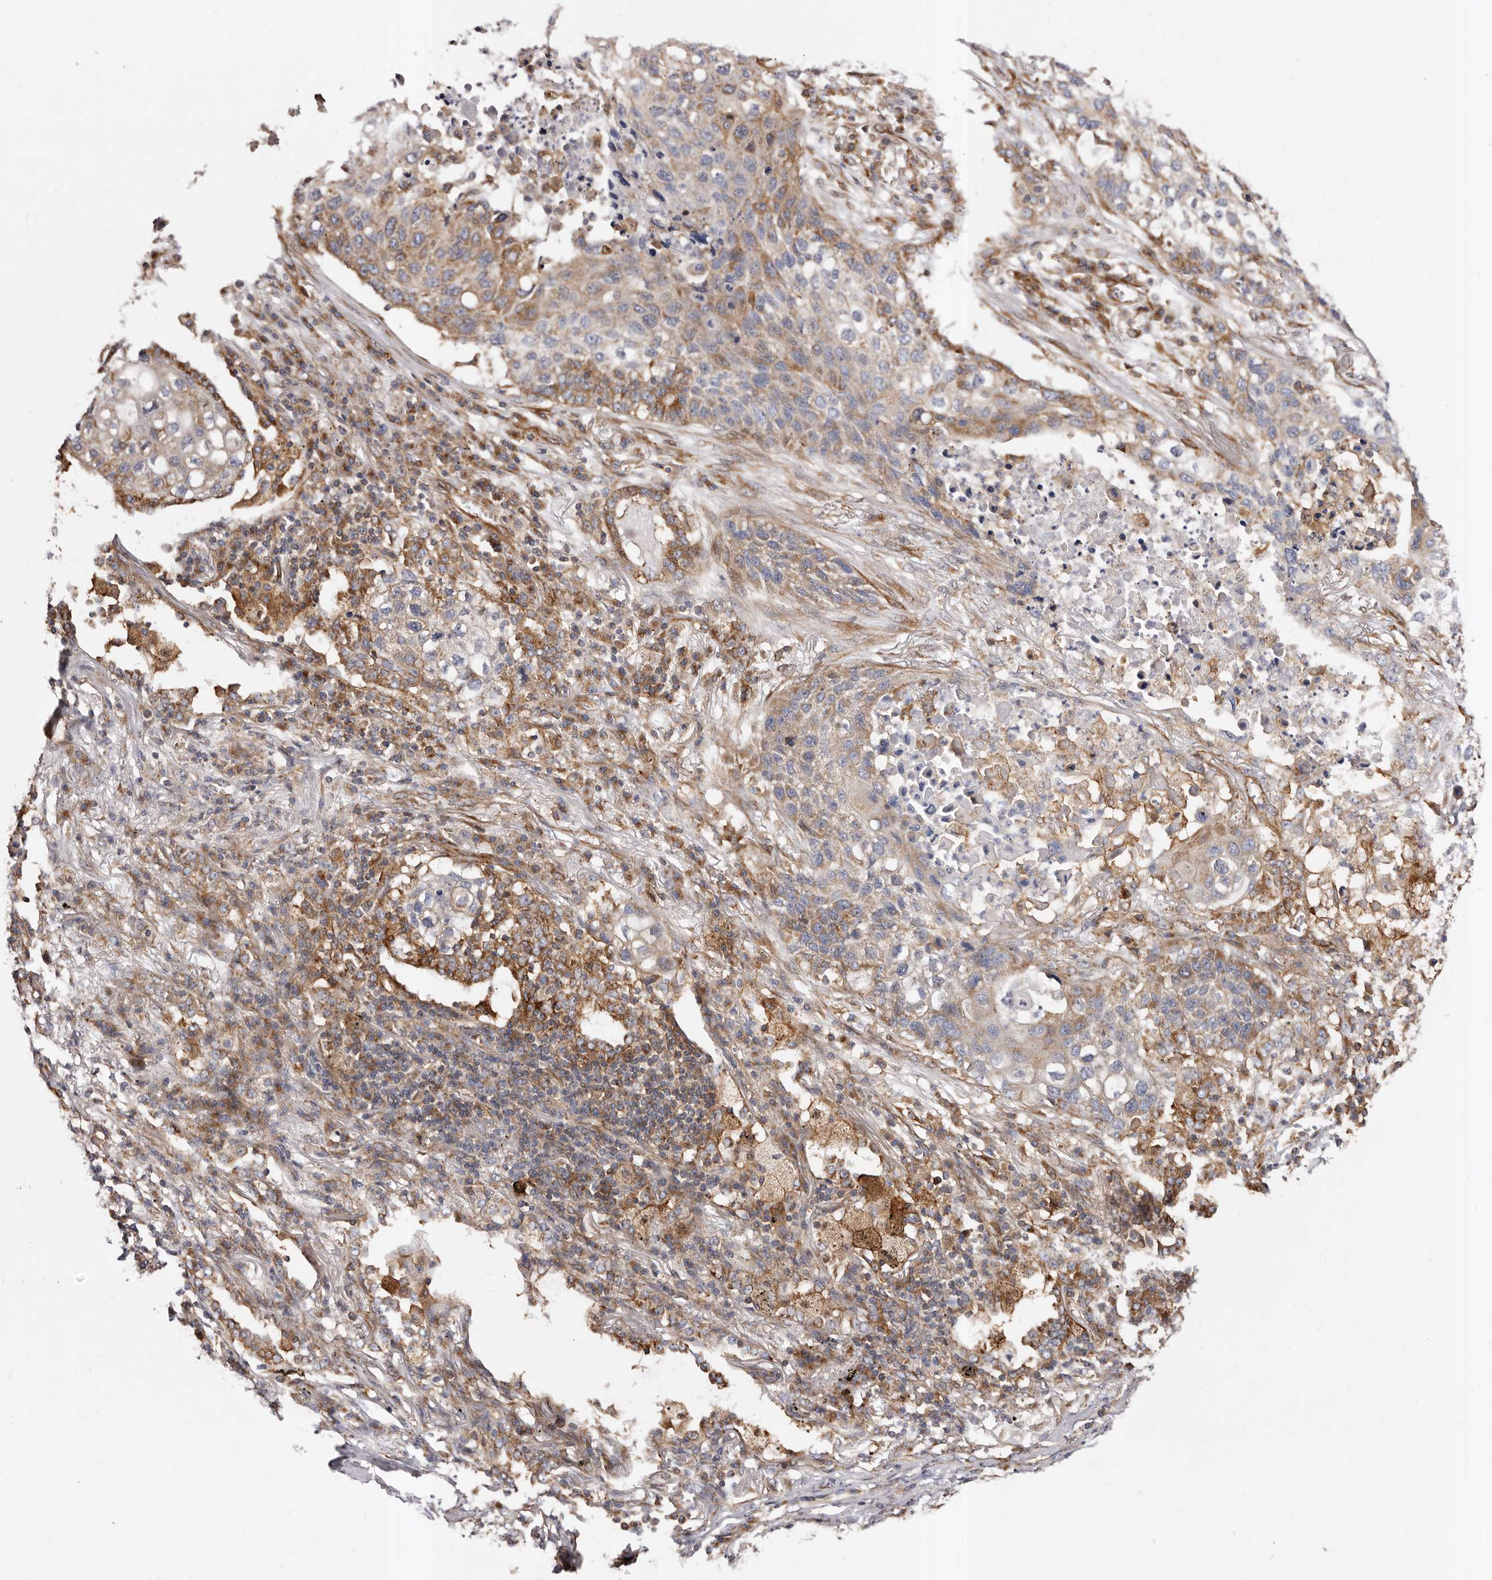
{"staining": {"intensity": "moderate", "quantity": "25%-75%", "location": "cytoplasmic/membranous"}, "tissue": "lung cancer", "cell_type": "Tumor cells", "image_type": "cancer", "snomed": [{"axis": "morphology", "description": "Squamous cell carcinoma, NOS"}, {"axis": "topography", "description": "Lung"}], "caption": "About 25%-75% of tumor cells in squamous cell carcinoma (lung) show moderate cytoplasmic/membranous protein expression as visualized by brown immunohistochemical staining.", "gene": "COQ8B", "patient": {"sex": "female", "age": 63}}